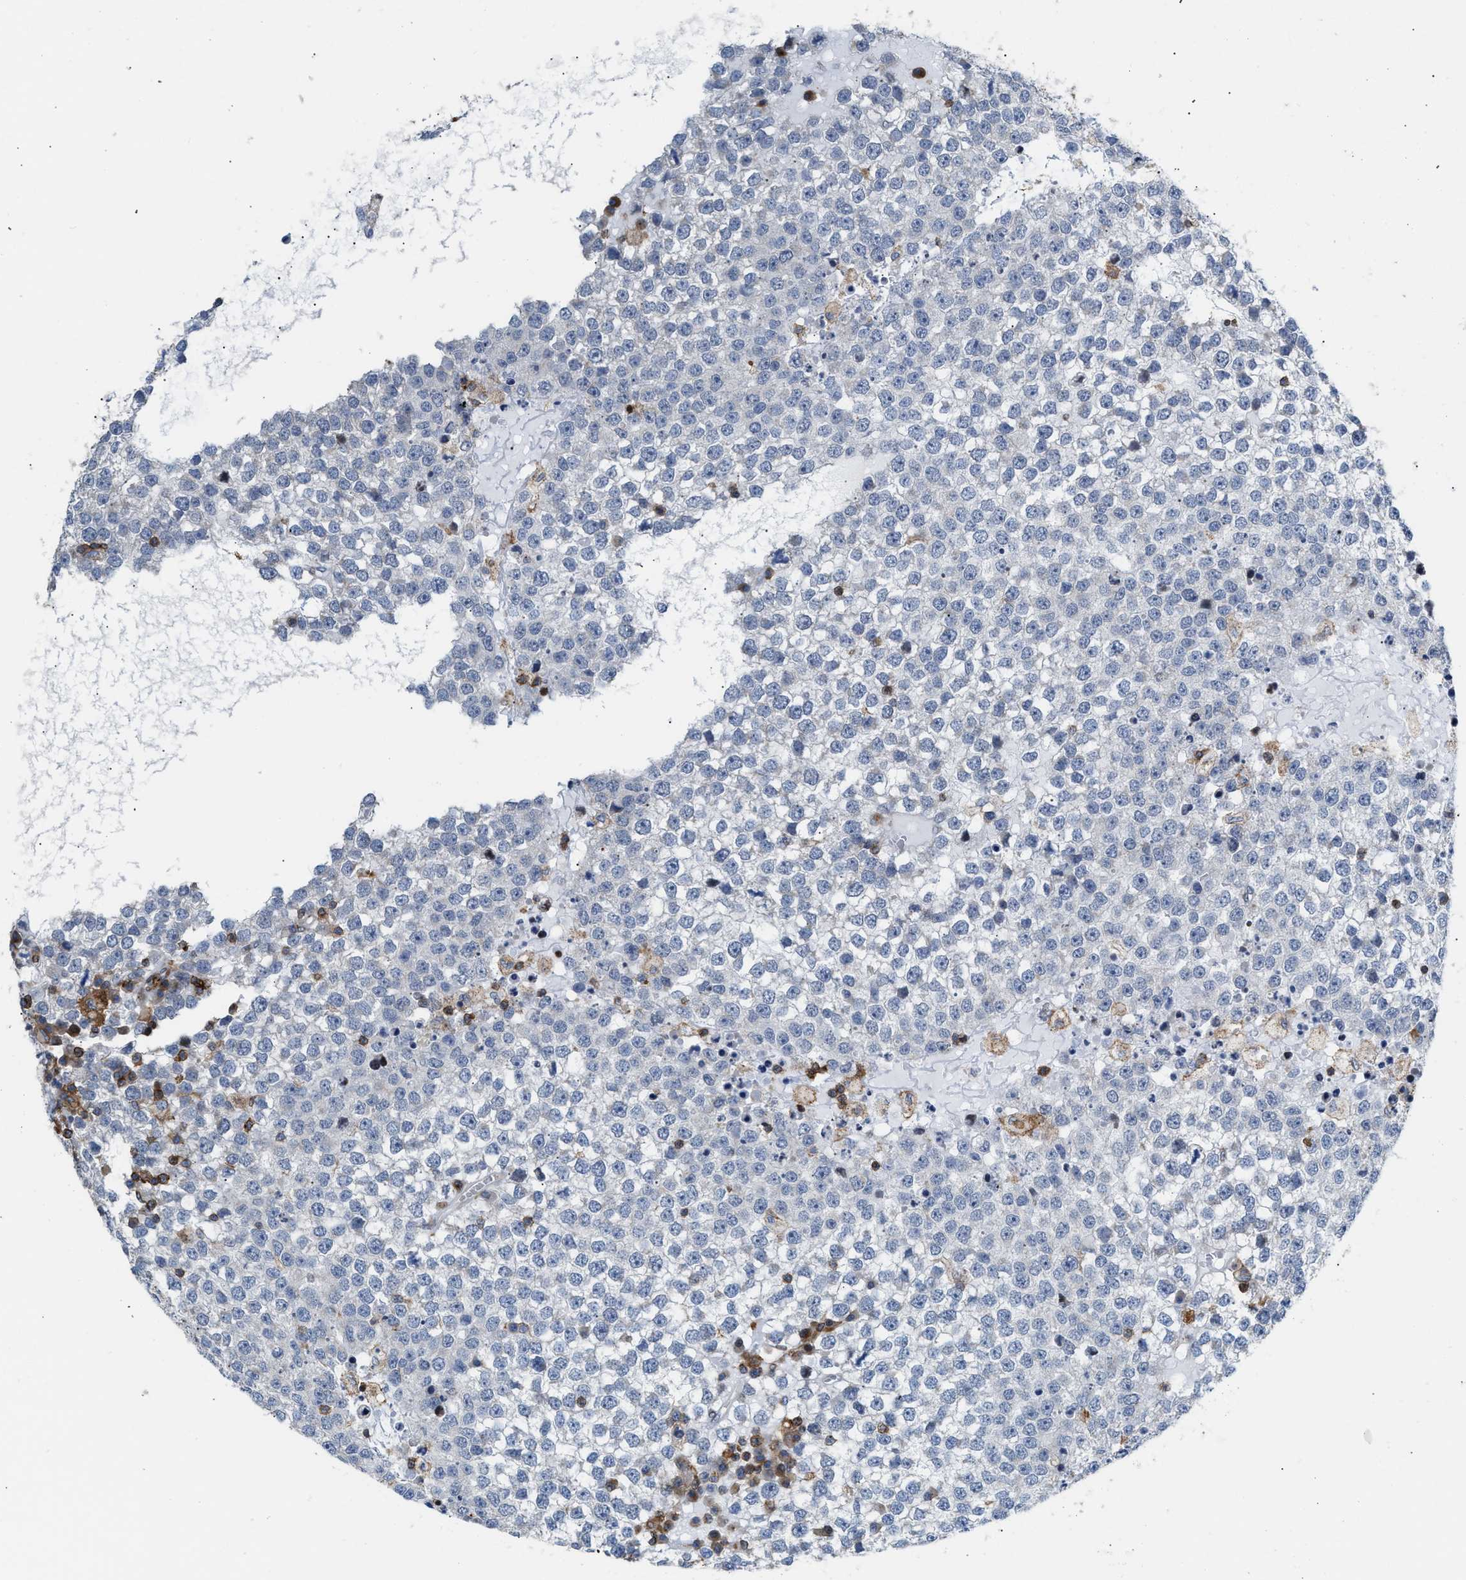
{"staining": {"intensity": "negative", "quantity": "none", "location": "none"}, "tissue": "testis cancer", "cell_type": "Tumor cells", "image_type": "cancer", "snomed": [{"axis": "morphology", "description": "Seminoma, NOS"}, {"axis": "topography", "description": "Testis"}], "caption": "Protein analysis of testis cancer (seminoma) displays no significant staining in tumor cells.", "gene": "ATP9A", "patient": {"sex": "male", "age": 65}}